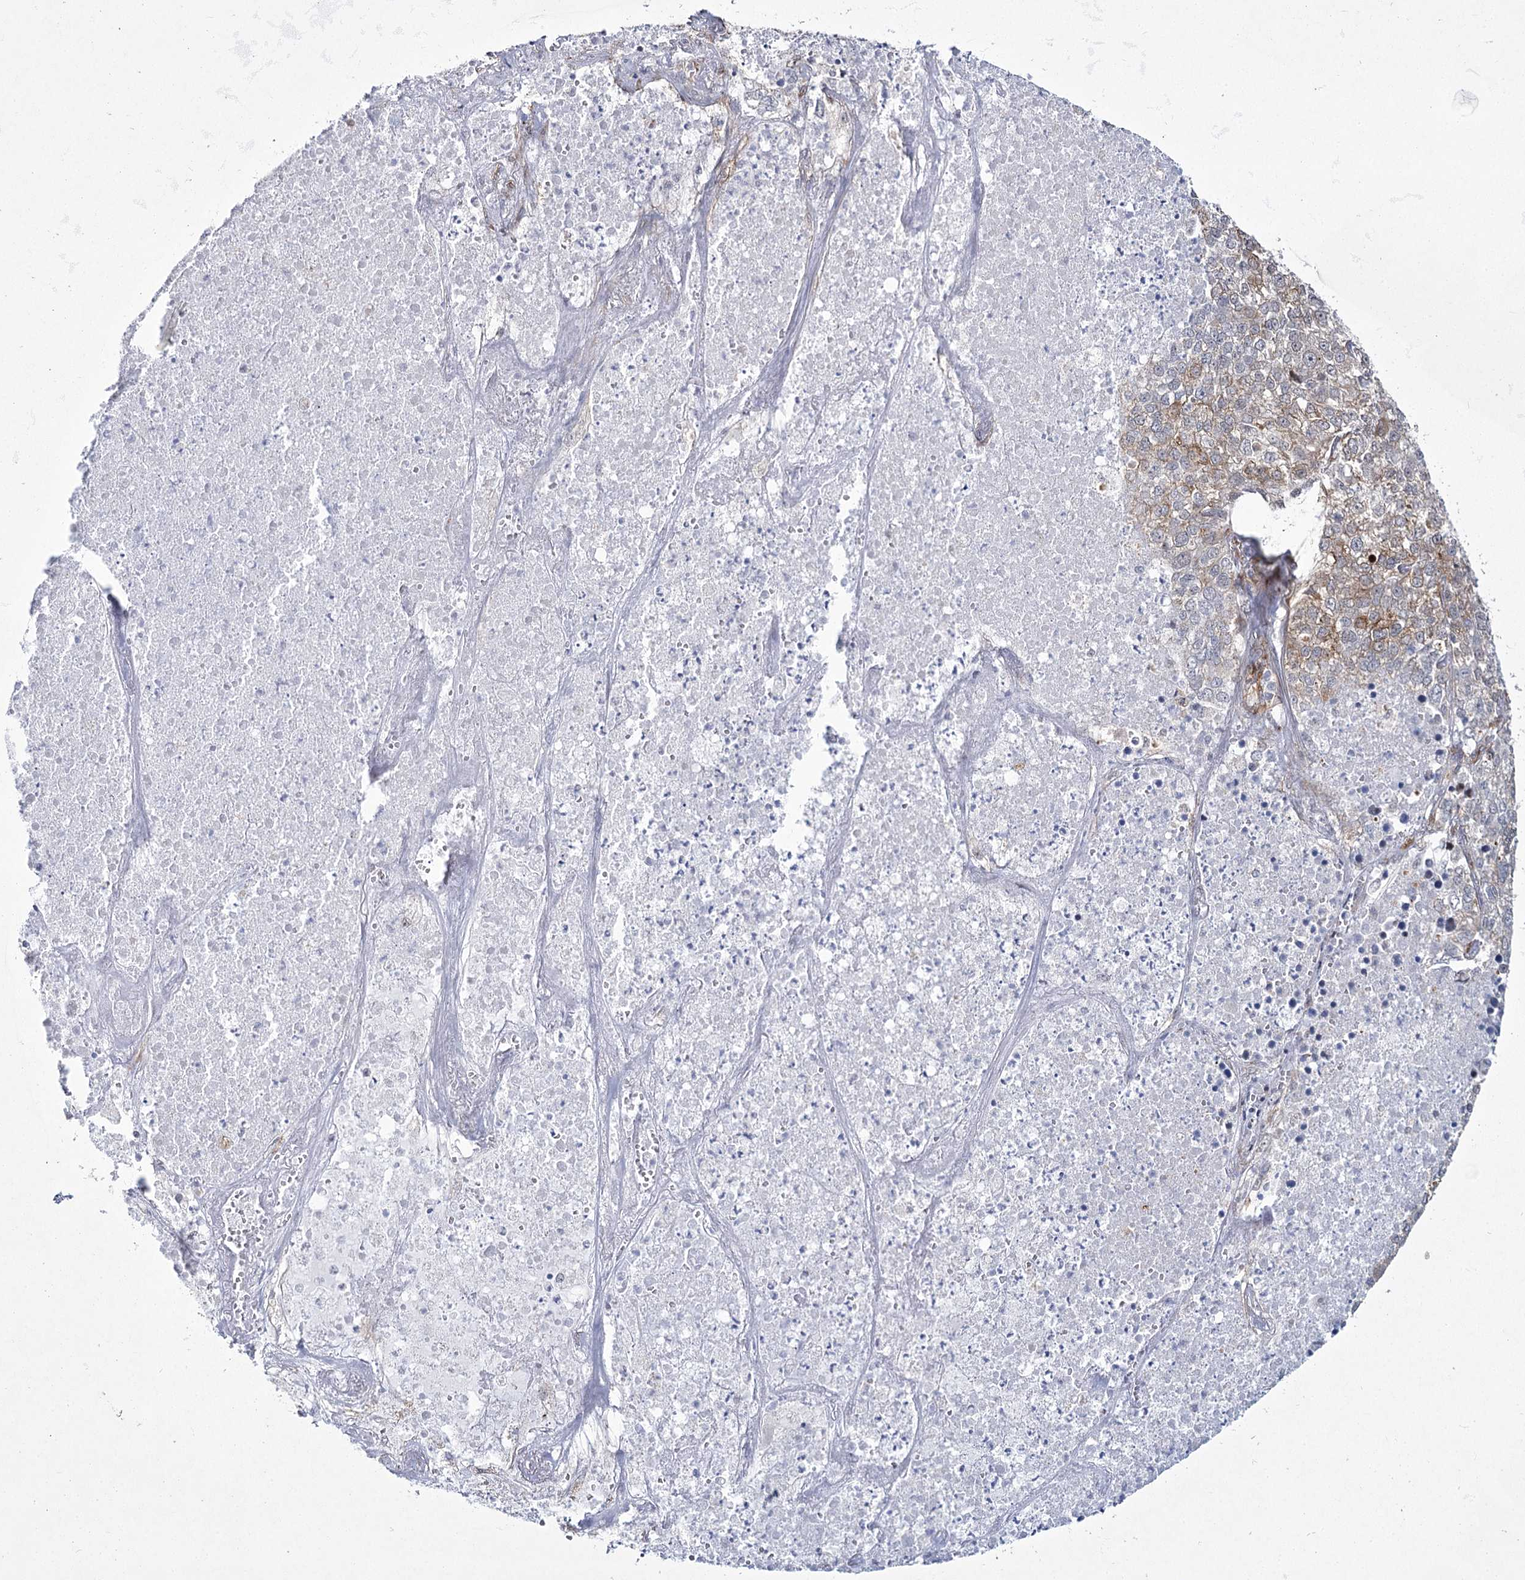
{"staining": {"intensity": "weak", "quantity": "25%-75%", "location": "cytoplasmic/membranous"}, "tissue": "lung cancer", "cell_type": "Tumor cells", "image_type": "cancer", "snomed": [{"axis": "morphology", "description": "Adenocarcinoma, NOS"}, {"axis": "topography", "description": "Lung"}], "caption": "Immunohistochemistry of adenocarcinoma (lung) displays low levels of weak cytoplasmic/membranous positivity in about 25%-75% of tumor cells.", "gene": "YBX3", "patient": {"sex": "male", "age": 49}}